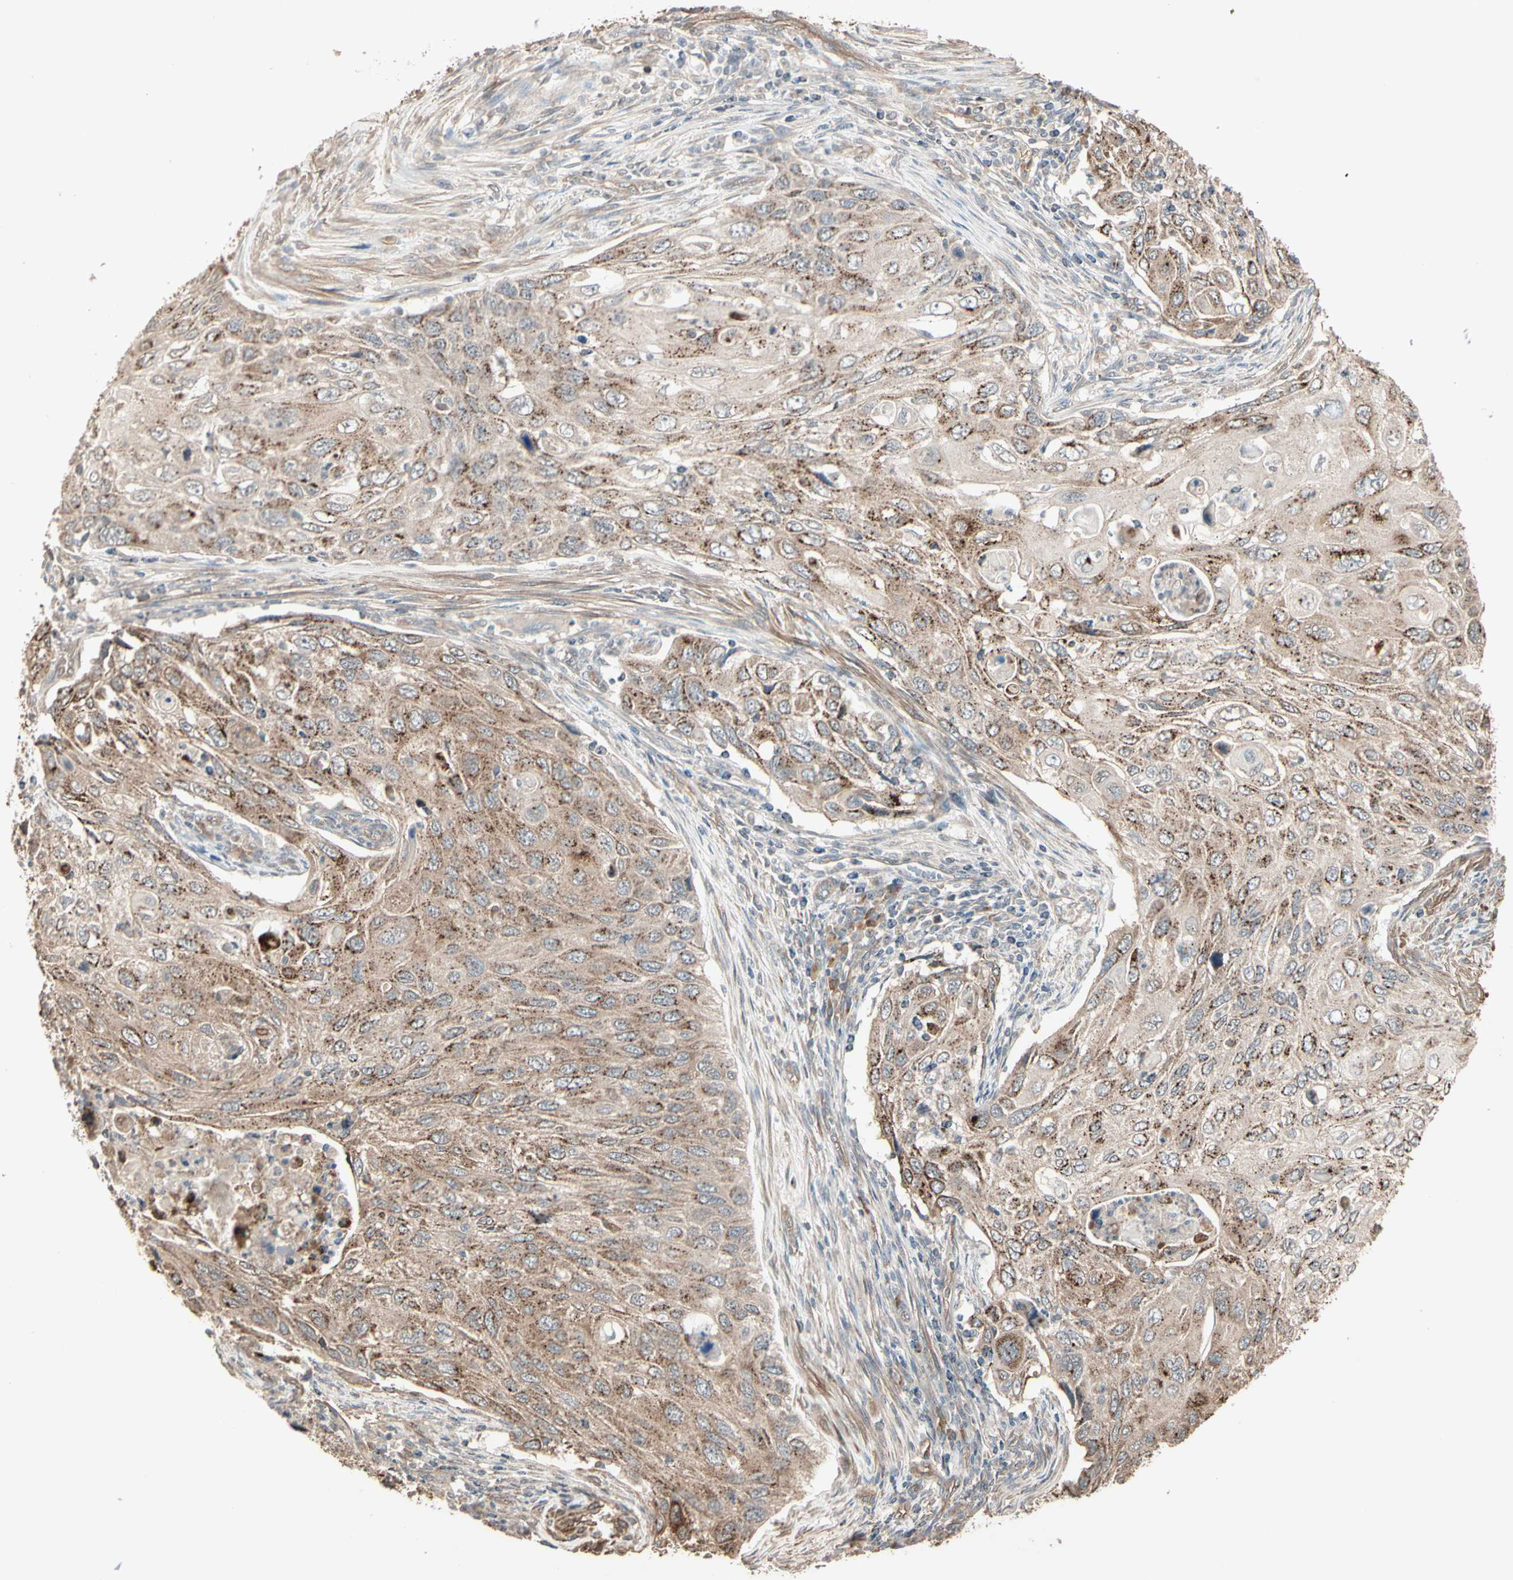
{"staining": {"intensity": "moderate", "quantity": ">75%", "location": "cytoplasmic/membranous"}, "tissue": "cervical cancer", "cell_type": "Tumor cells", "image_type": "cancer", "snomed": [{"axis": "morphology", "description": "Squamous cell carcinoma, NOS"}, {"axis": "topography", "description": "Cervix"}], "caption": "Protein expression analysis of cervical cancer (squamous cell carcinoma) shows moderate cytoplasmic/membranous staining in approximately >75% of tumor cells. Immunohistochemistry (ihc) stains the protein of interest in brown and the nuclei are stained blue.", "gene": "GALNT3", "patient": {"sex": "female", "age": 70}}